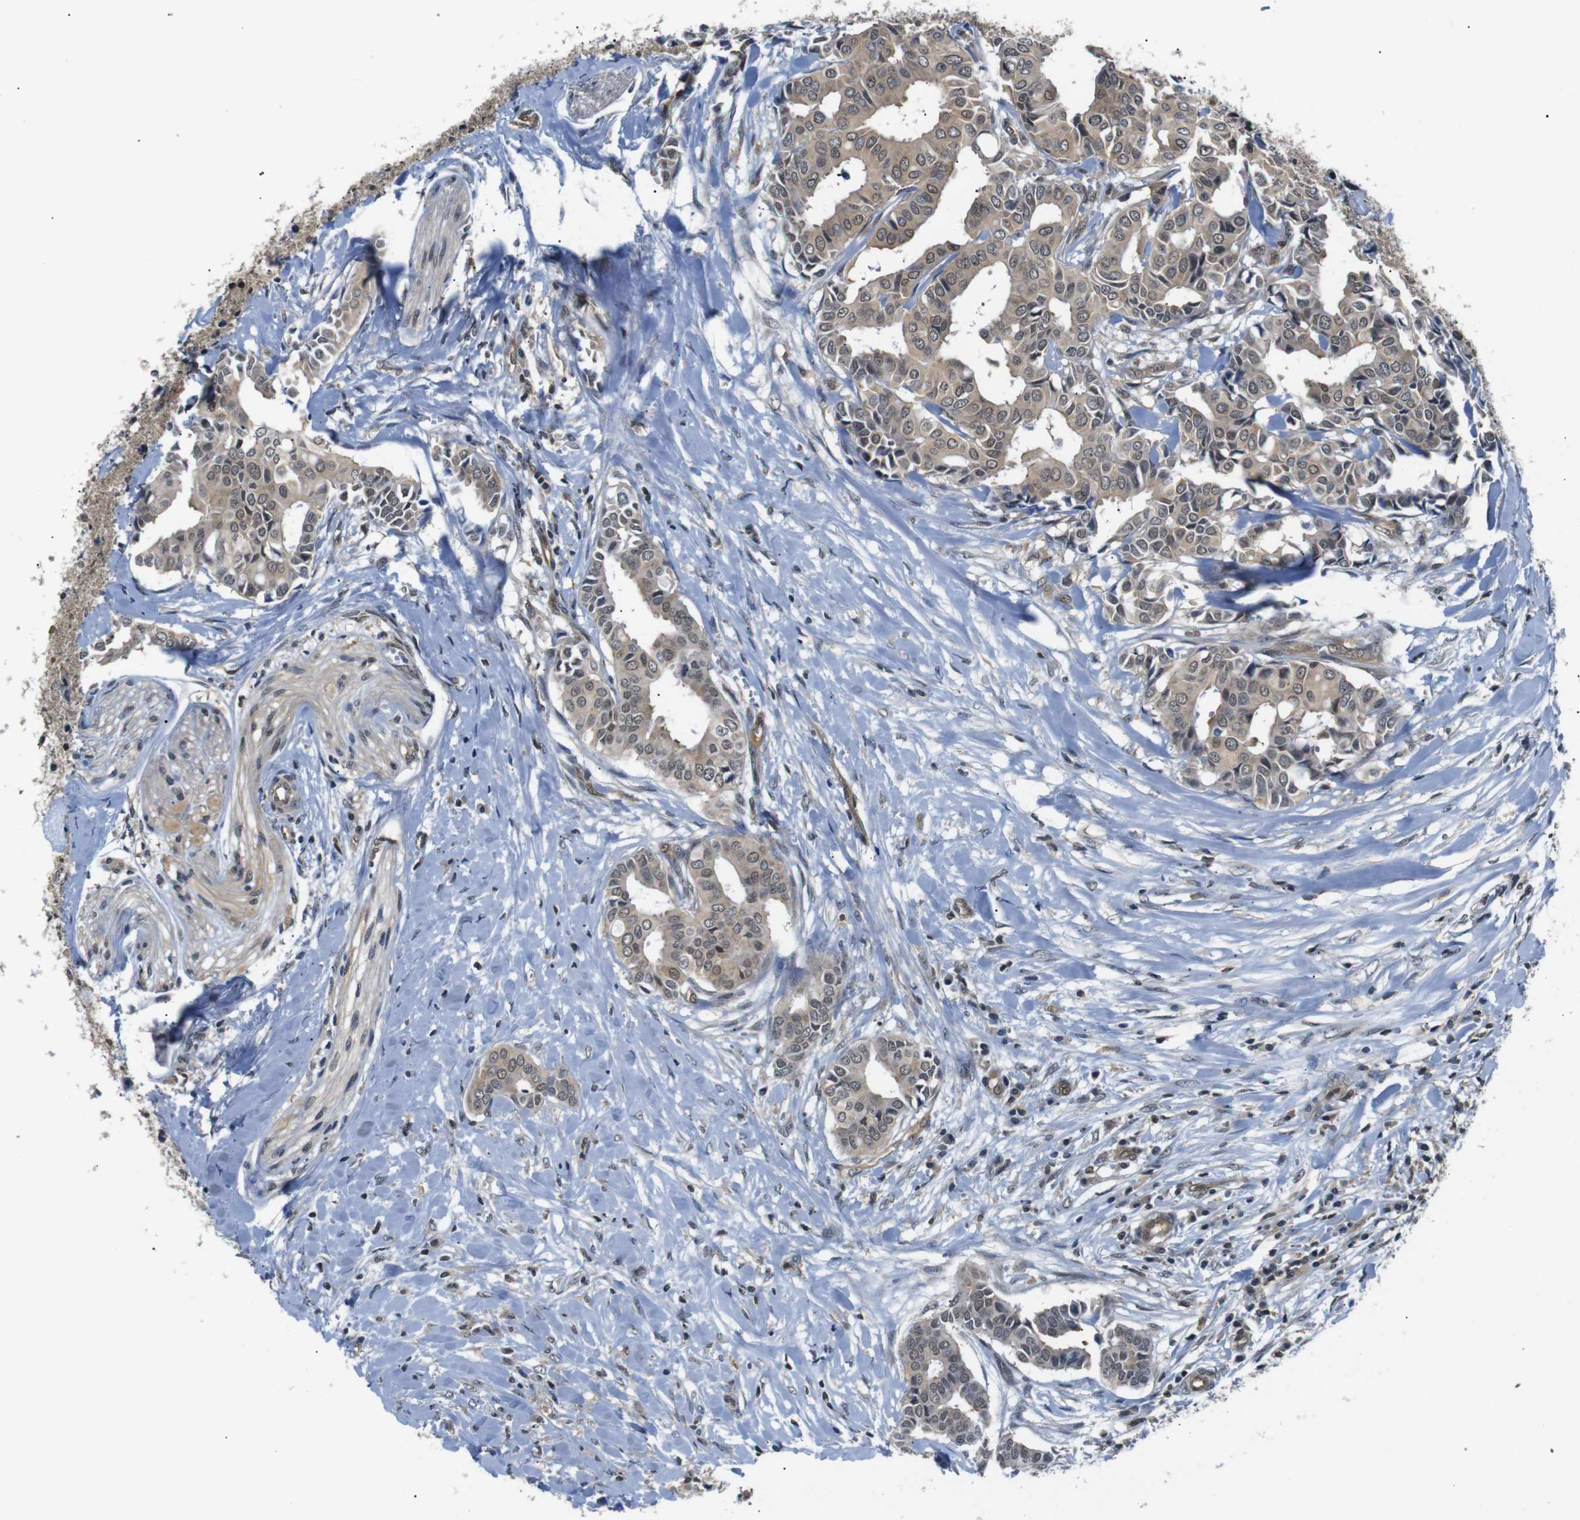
{"staining": {"intensity": "moderate", "quantity": ">75%", "location": "cytoplasmic/membranous,nuclear"}, "tissue": "head and neck cancer", "cell_type": "Tumor cells", "image_type": "cancer", "snomed": [{"axis": "morphology", "description": "Adenocarcinoma, NOS"}, {"axis": "topography", "description": "Salivary gland"}, {"axis": "topography", "description": "Head-Neck"}], "caption": "Immunohistochemistry of human head and neck cancer (adenocarcinoma) exhibits medium levels of moderate cytoplasmic/membranous and nuclear staining in about >75% of tumor cells. The staining is performed using DAB brown chromogen to label protein expression. The nuclei are counter-stained blue using hematoxylin.", "gene": "UBXN1", "patient": {"sex": "female", "age": 59}}